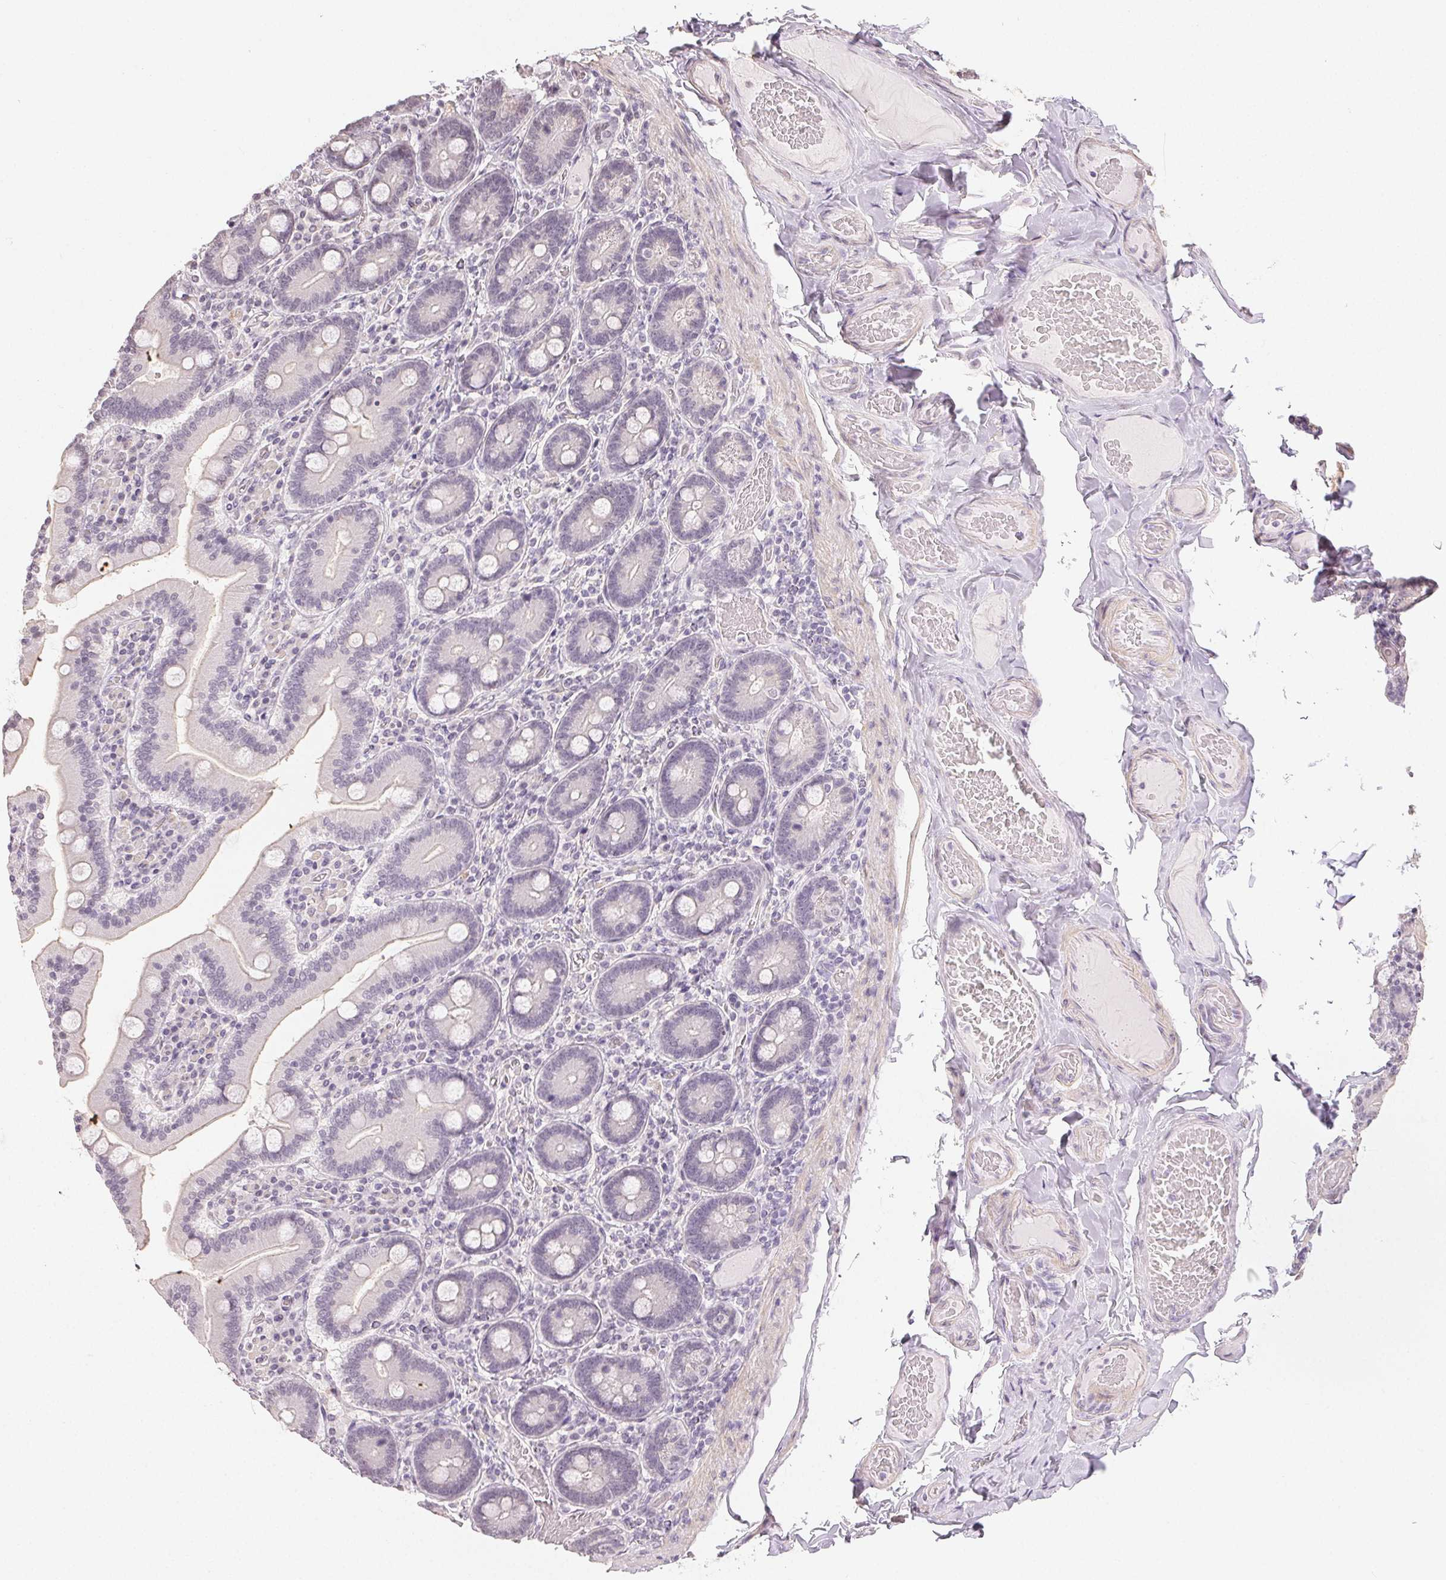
{"staining": {"intensity": "moderate", "quantity": "<25%", "location": "cytoplasmic/membranous"}, "tissue": "duodenum", "cell_type": "Glandular cells", "image_type": "normal", "snomed": [{"axis": "morphology", "description": "Normal tissue, NOS"}, {"axis": "topography", "description": "Duodenum"}], "caption": "Immunohistochemistry (IHC) image of unremarkable duodenum: human duodenum stained using immunohistochemistry shows low levels of moderate protein expression localized specifically in the cytoplasmic/membranous of glandular cells, appearing as a cytoplasmic/membranous brown color.", "gene": "TMEM174", "patient": {"sex": "female", "age": 62}}